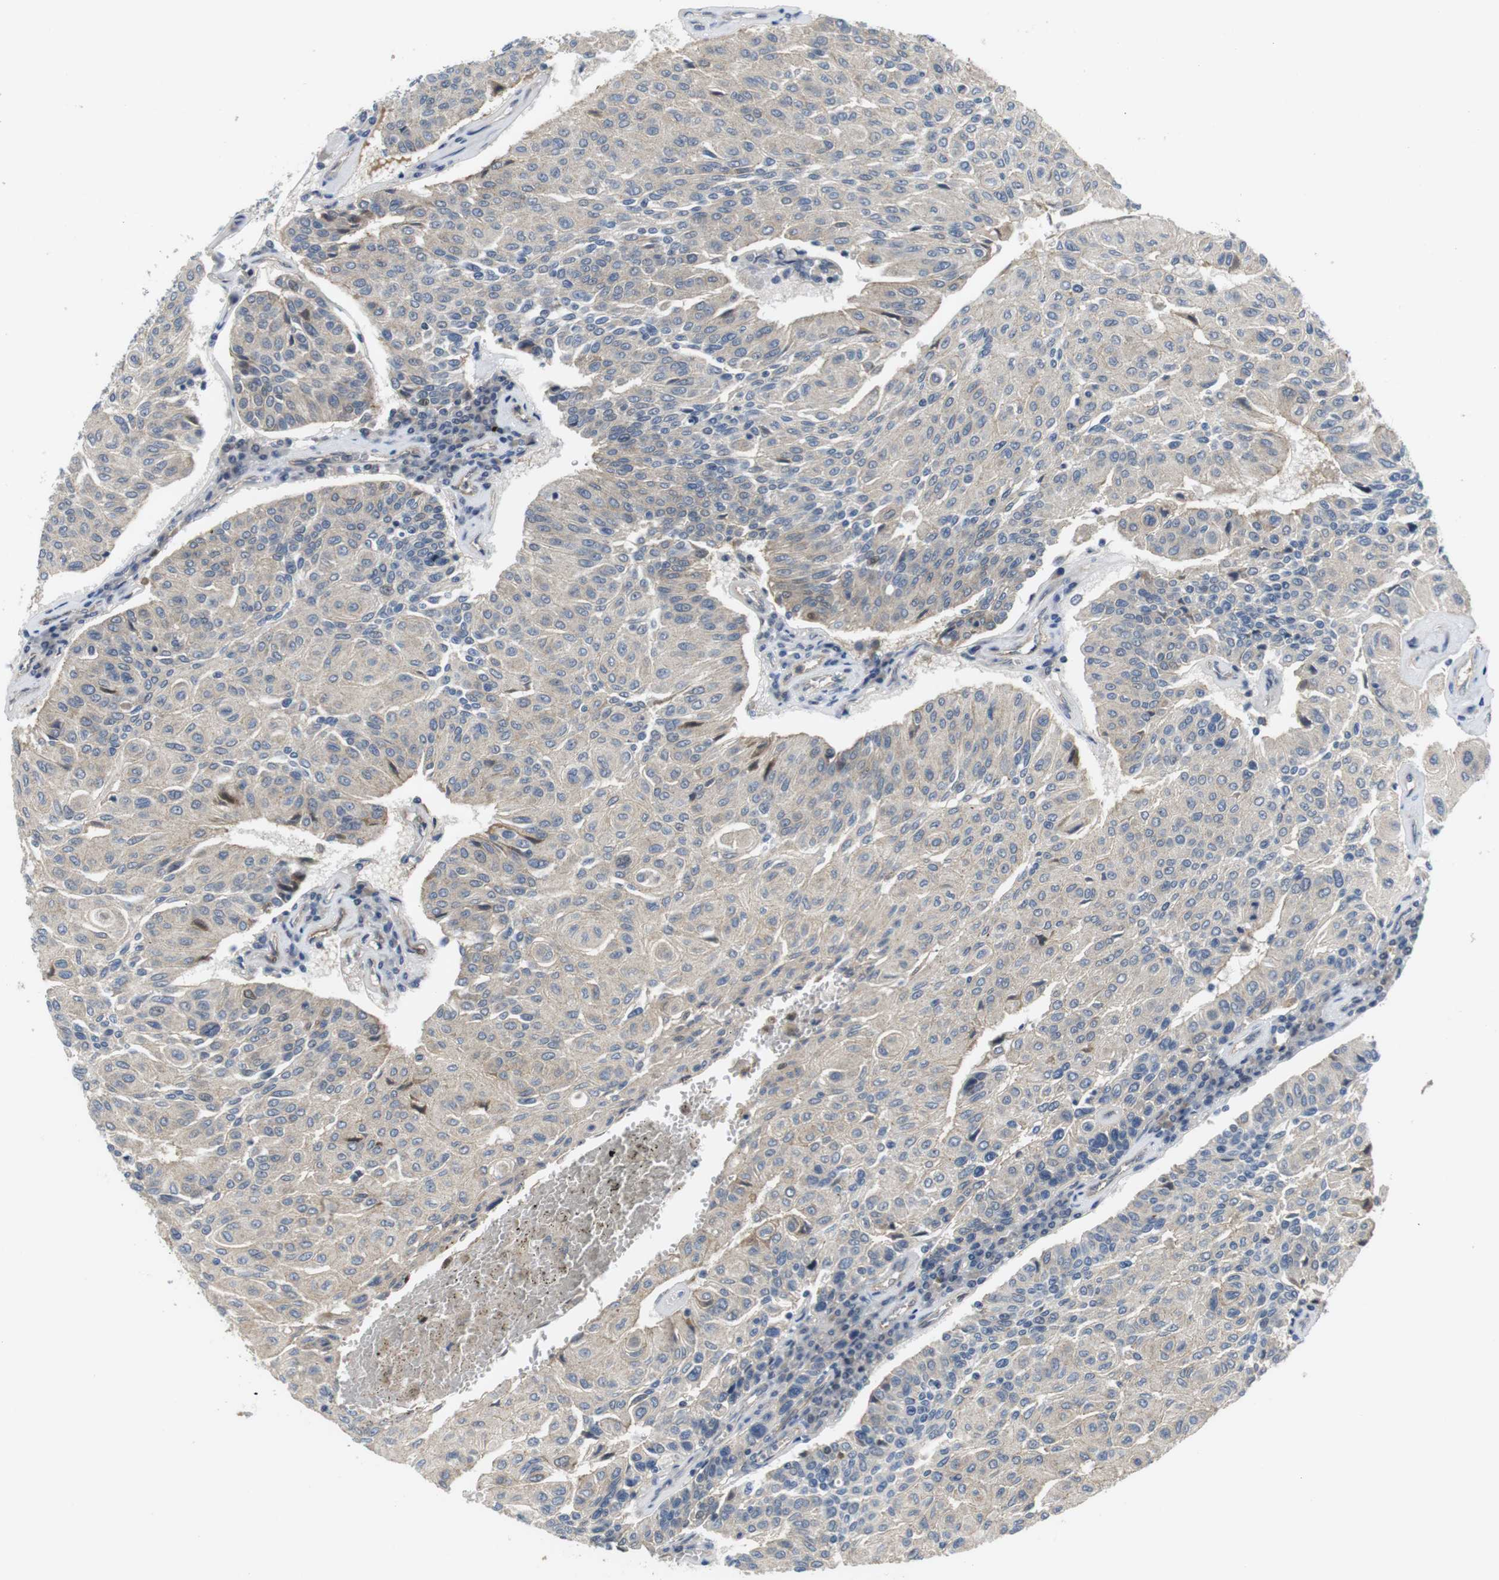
{"staining": {"intensity": "negative", "quantity": "none", "location": "none"}, "tissue": "urothelial cancer", "cell_type": "Tumor cells", "image_type": "cancer", "snomed": [{"axis": "morphology", "description": "Urothelial carcinoma, High grade"}, {"axis": "topography", "description": "Urinary bladder"}], "caption": "Tumor cells show no significant positivity in urothelial cancer.", "gene": "NECTIN1", "patient": {"sex": "male", "age": 66}}